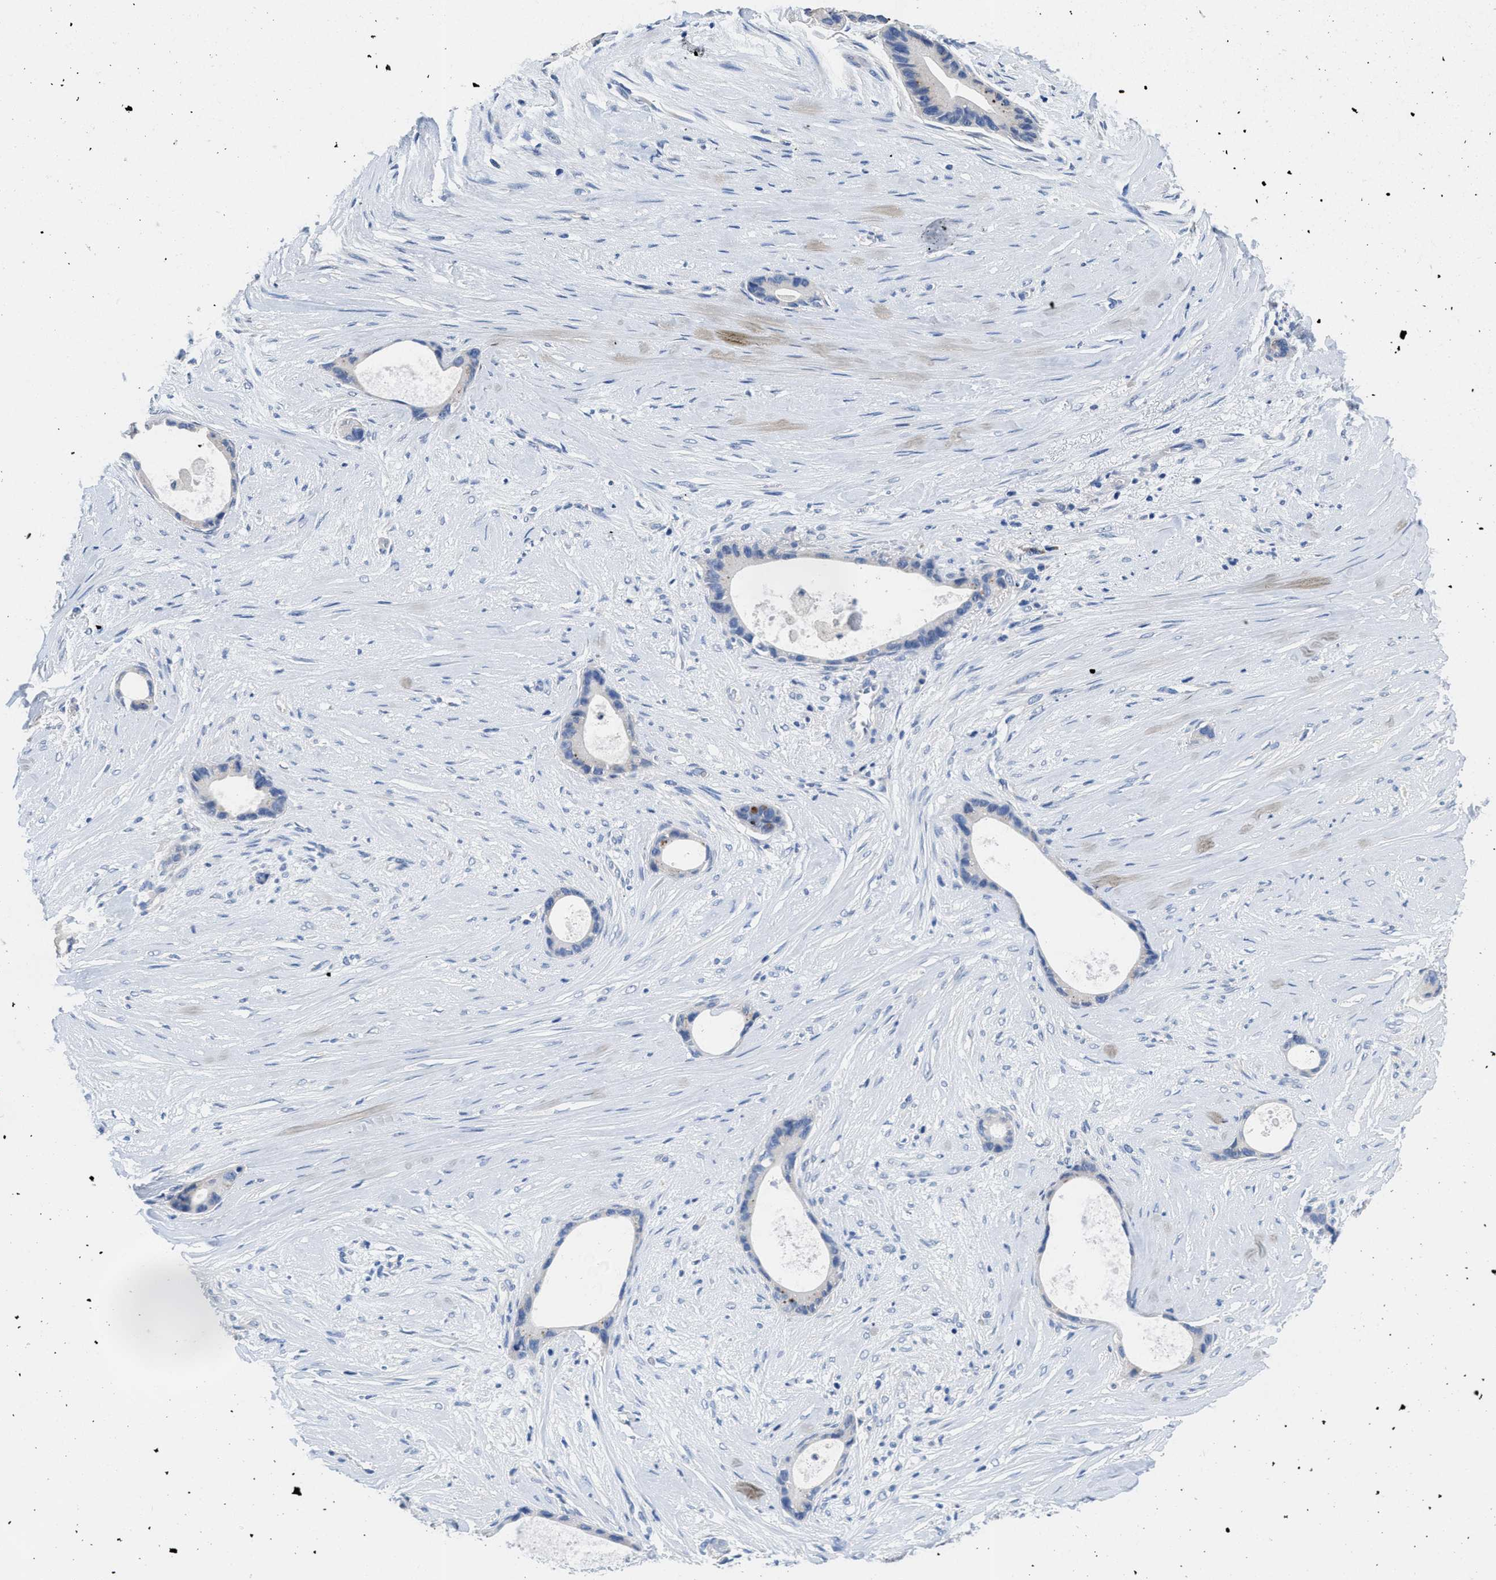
{"staining": {"intensity": "negative", "quantity": "none", "location": "none"}, "tissue": "liver cancer", "cell_type": "Tumor cells", "image_type": "cancer", "snomed": [{"axis": "morphology", "description": "Cholangiocarcinoma"}, {"axis": "topography", "description": "Liver"}], "caption": "Image shows no significant protein expression in tumor cells of cholangiocarcinoma (liver).", "gene": "CA9", "patient": {"sex": "female", "age": 55}}